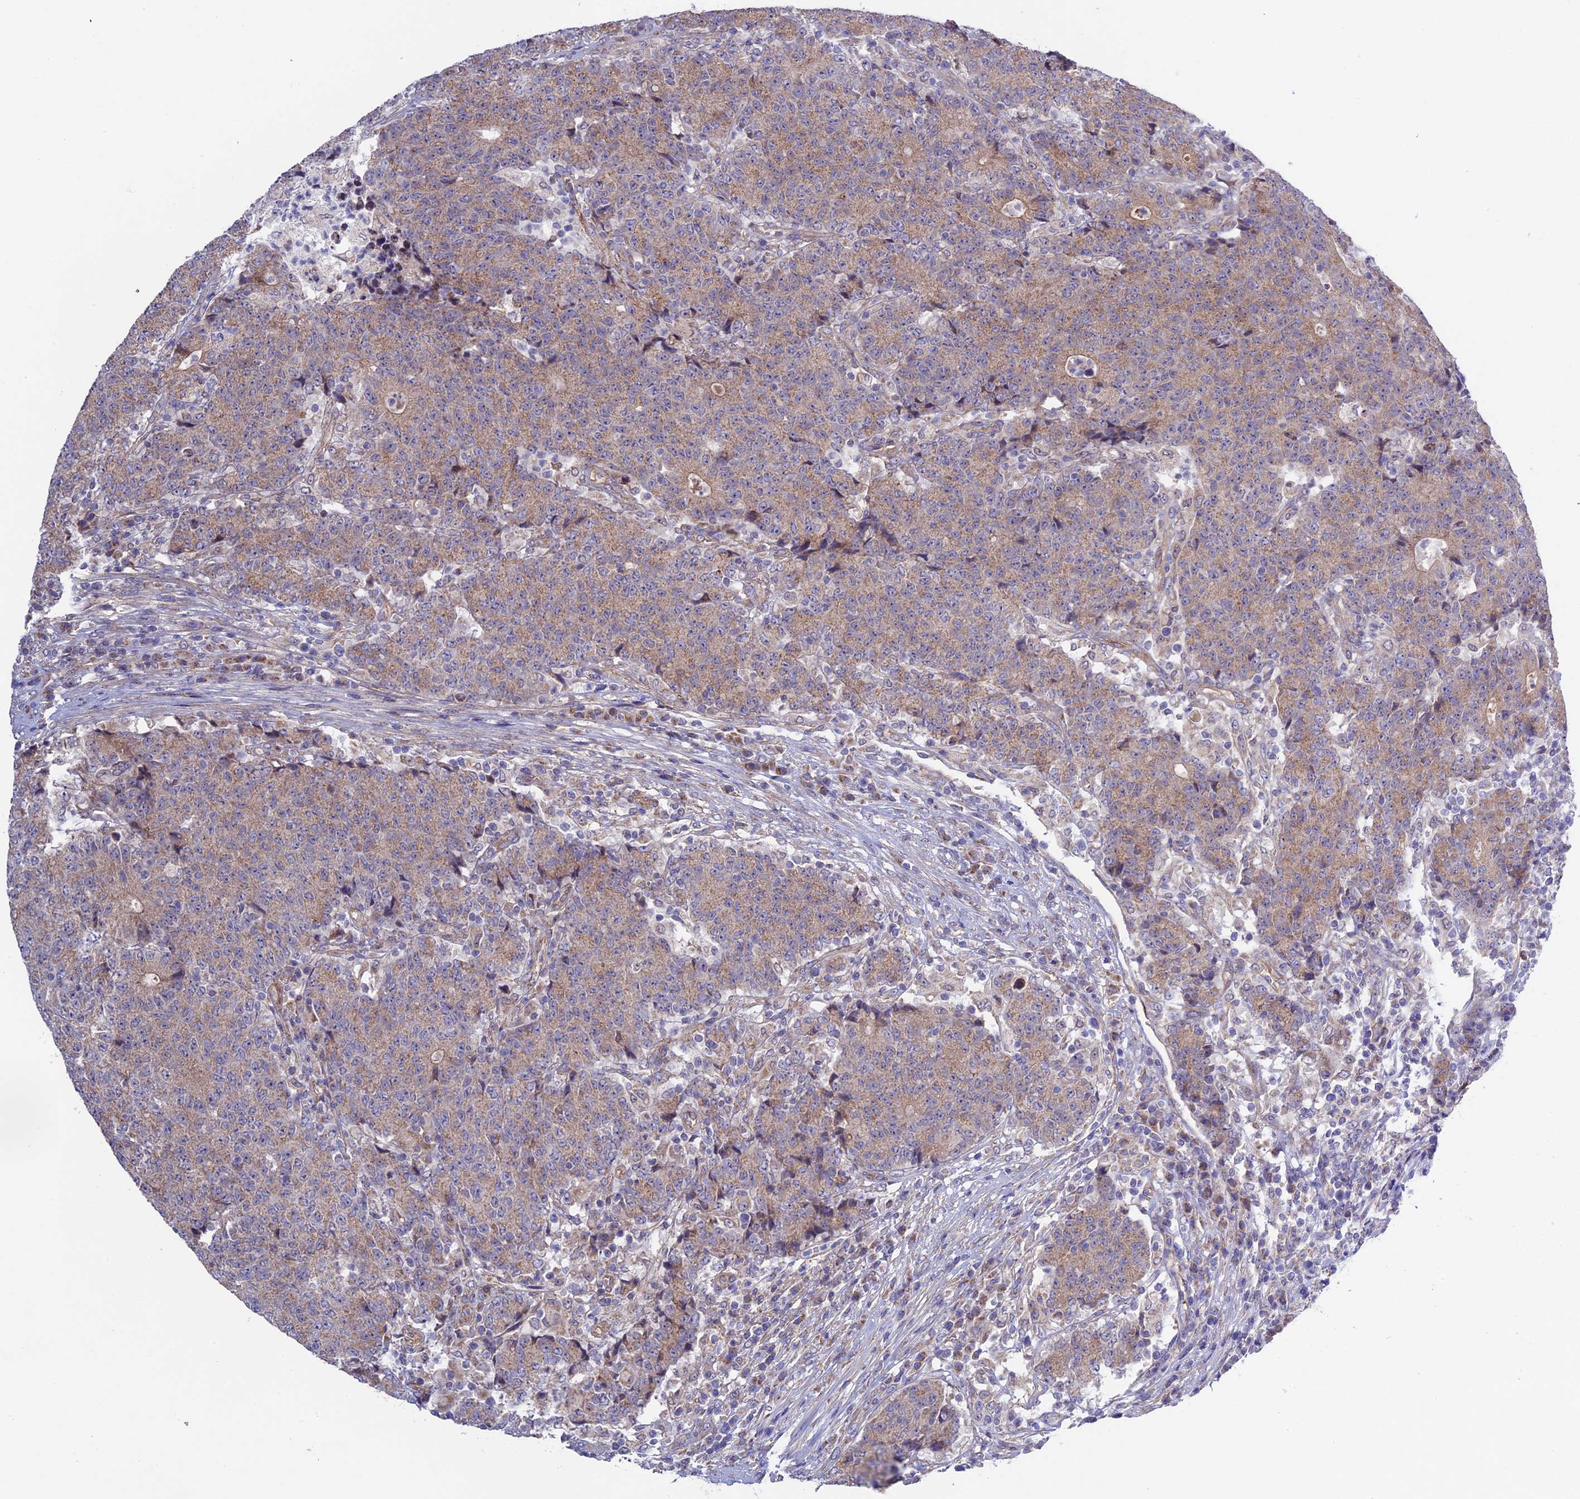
{"staining": {"intensity": "weak", "quantity": ">75%", "location": "cytoplasmic/membranous"}, "tissue": "colorectal cancer", "cell_type": "Tumor cells", "image_type": "cancer", "snomed": [{"axis": "morphology", "description": "Adenocarcinoma, NOS"}, {"axis": "topography", "description": "Colon"}], "caption": "Protein expression analysis of human colorectal cancer reveals weak cytoplasmic/membranous positivity in about >75% of tumor cells.", "gene": "ETFDH", "patient": {"sex": "female", "age": 75}}